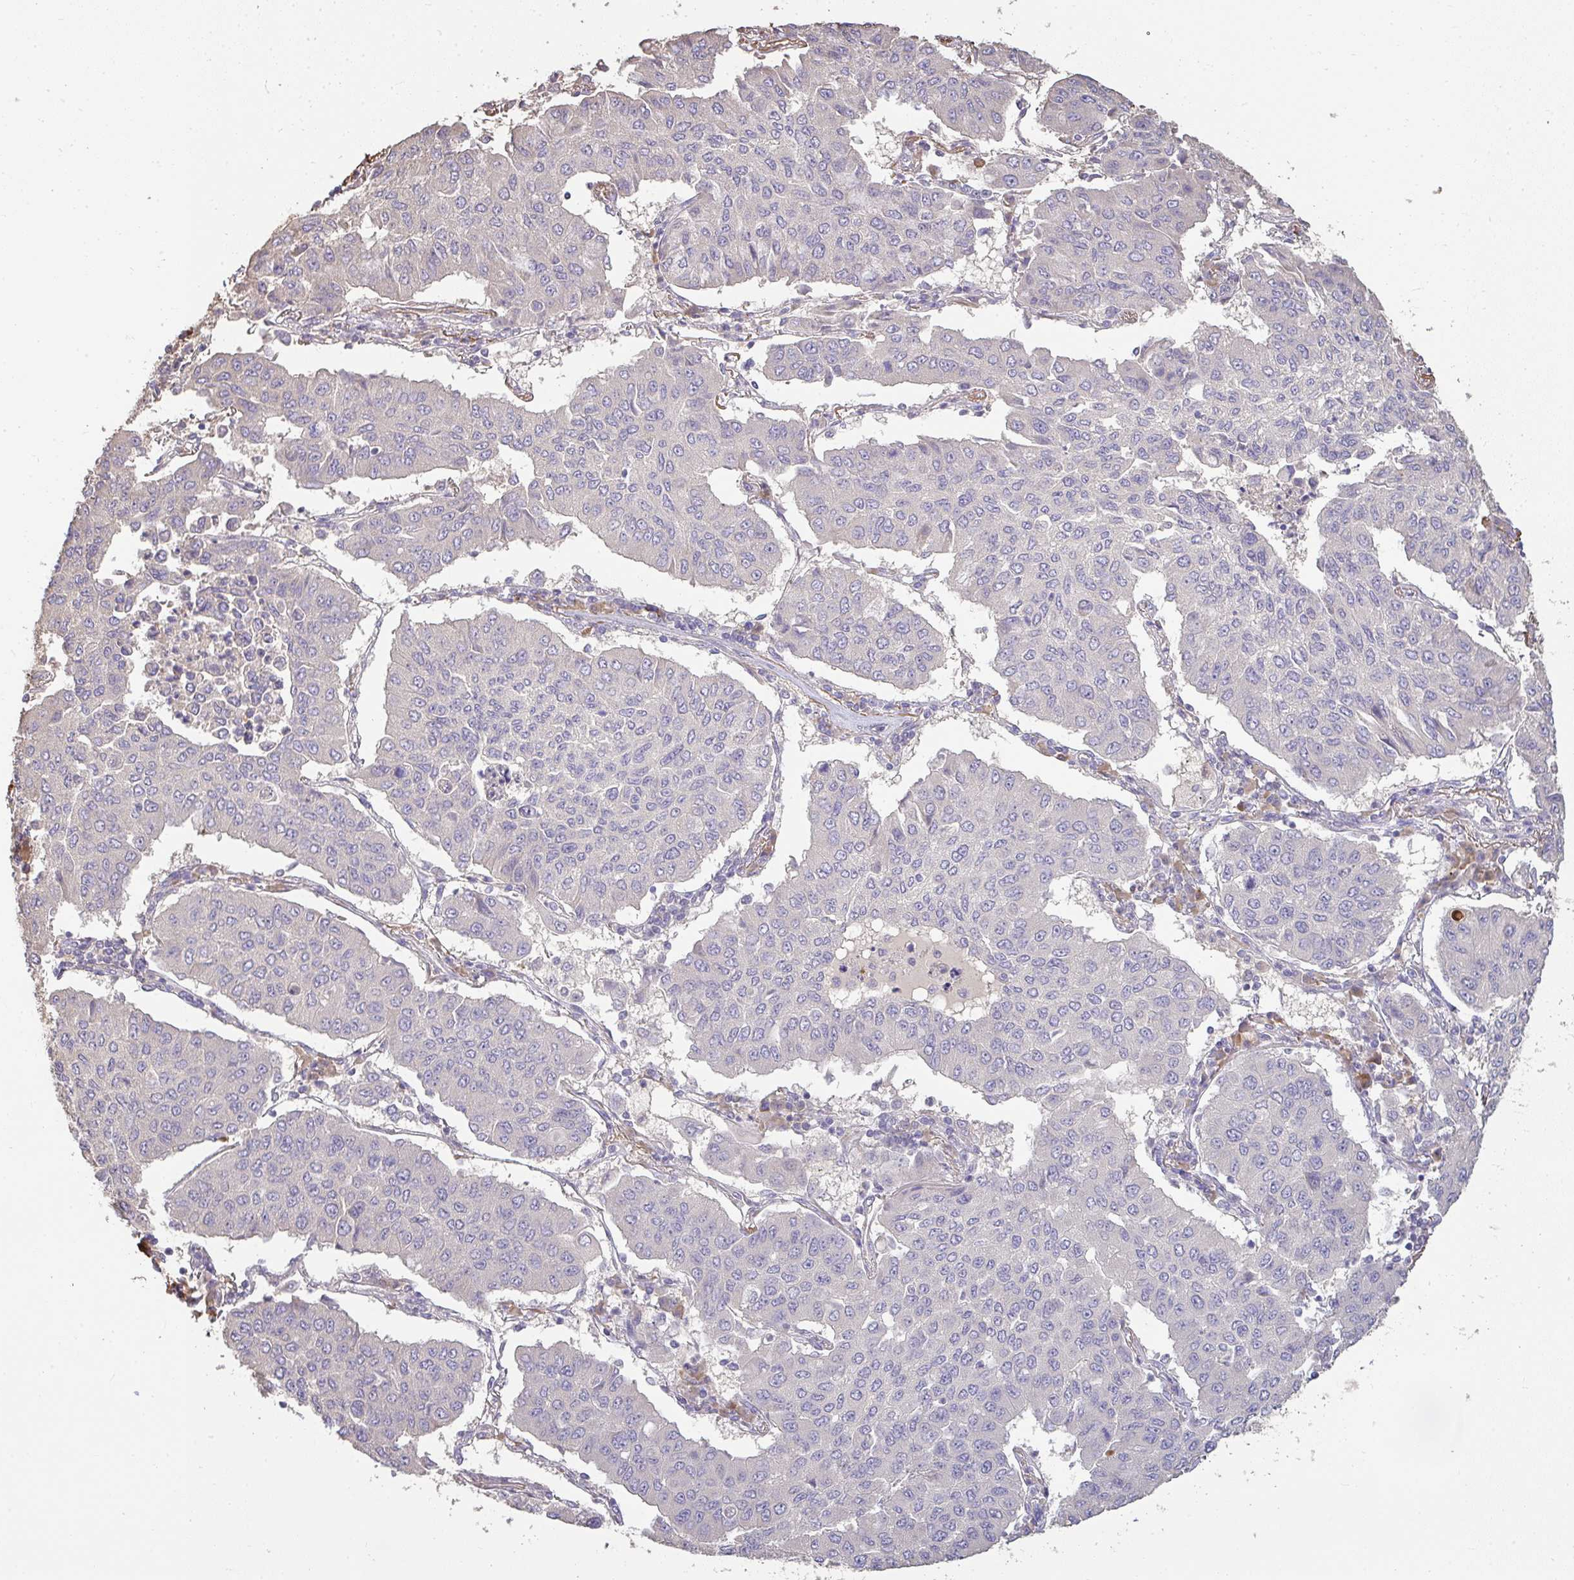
{"staining": {"intensity": "negative", "quantity": "none", "location": "none"}, "tissue": "lung cancer", "cell_type": "Tumor cells", "image_type": "cancer", "snomed": [{"axis": "morphology", "description": "Squamous cell carcinoma, NOS"}, {"axis": "topography", "description": "Lung"}], "caption": "Immunohistochemistry of human lung cancer displays no positivity in tumor cells.", "gene": "BRINP3", "patient": {"sex": "male", "age": 74}}